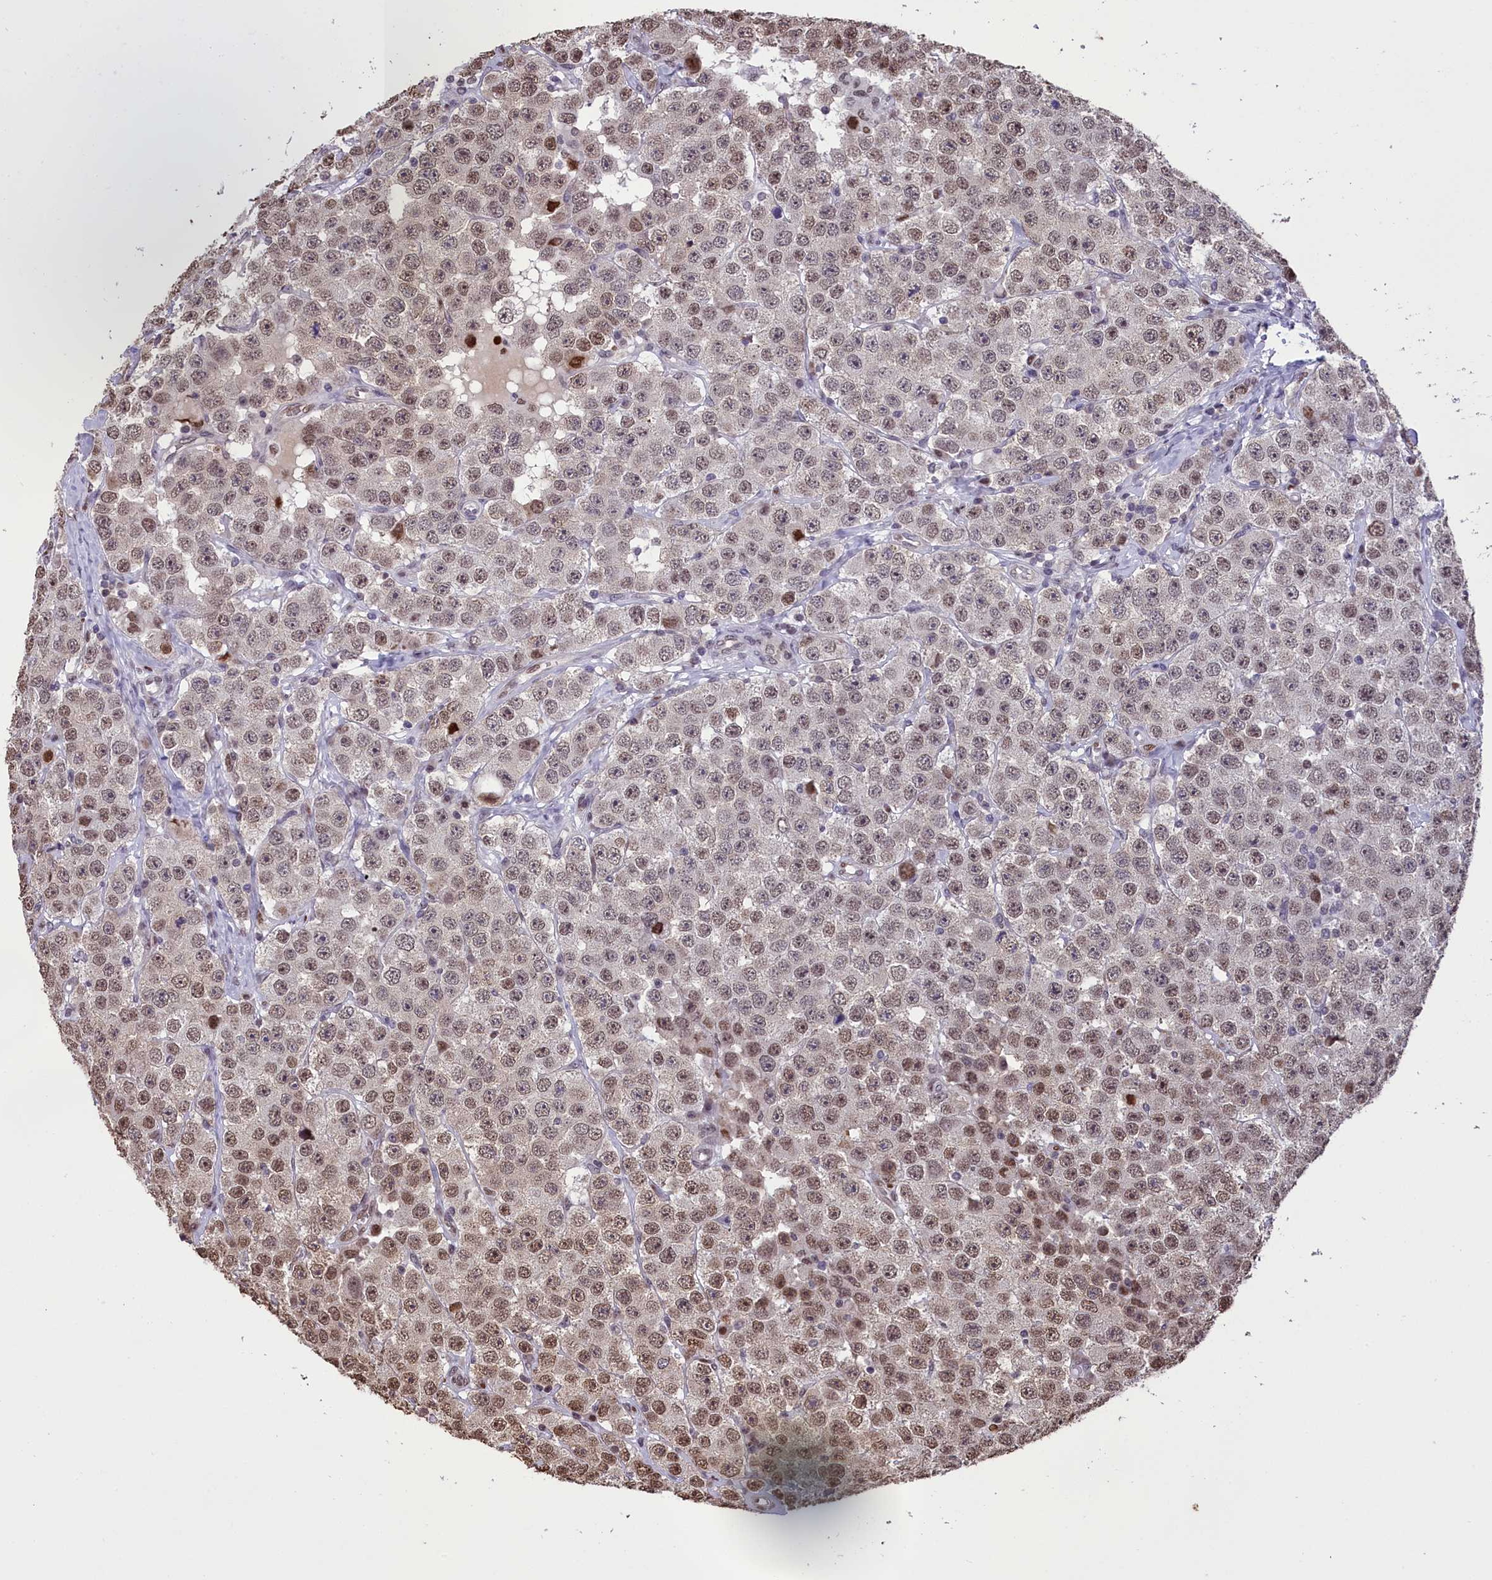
{"staining": {"intensity": "moderate", "quantity": "25%-75%", "location": "nuclear"}, "tissue": "testis cancer", "cell_type": "Tumor cells", "image_type": "cancer", "snomed": [{"axis": "morphology", "description": "Seminoma, NOS"}, {"axis": "topography", "description": "Testis"}], "caption": "Immunohistochemical staining of seminoma (testis) displays medium levels of moderate nuclear positivity in about 25%-75% of tumor cells.", "gene": "RELB", "patient": {"sex": "male", "age": 28}}